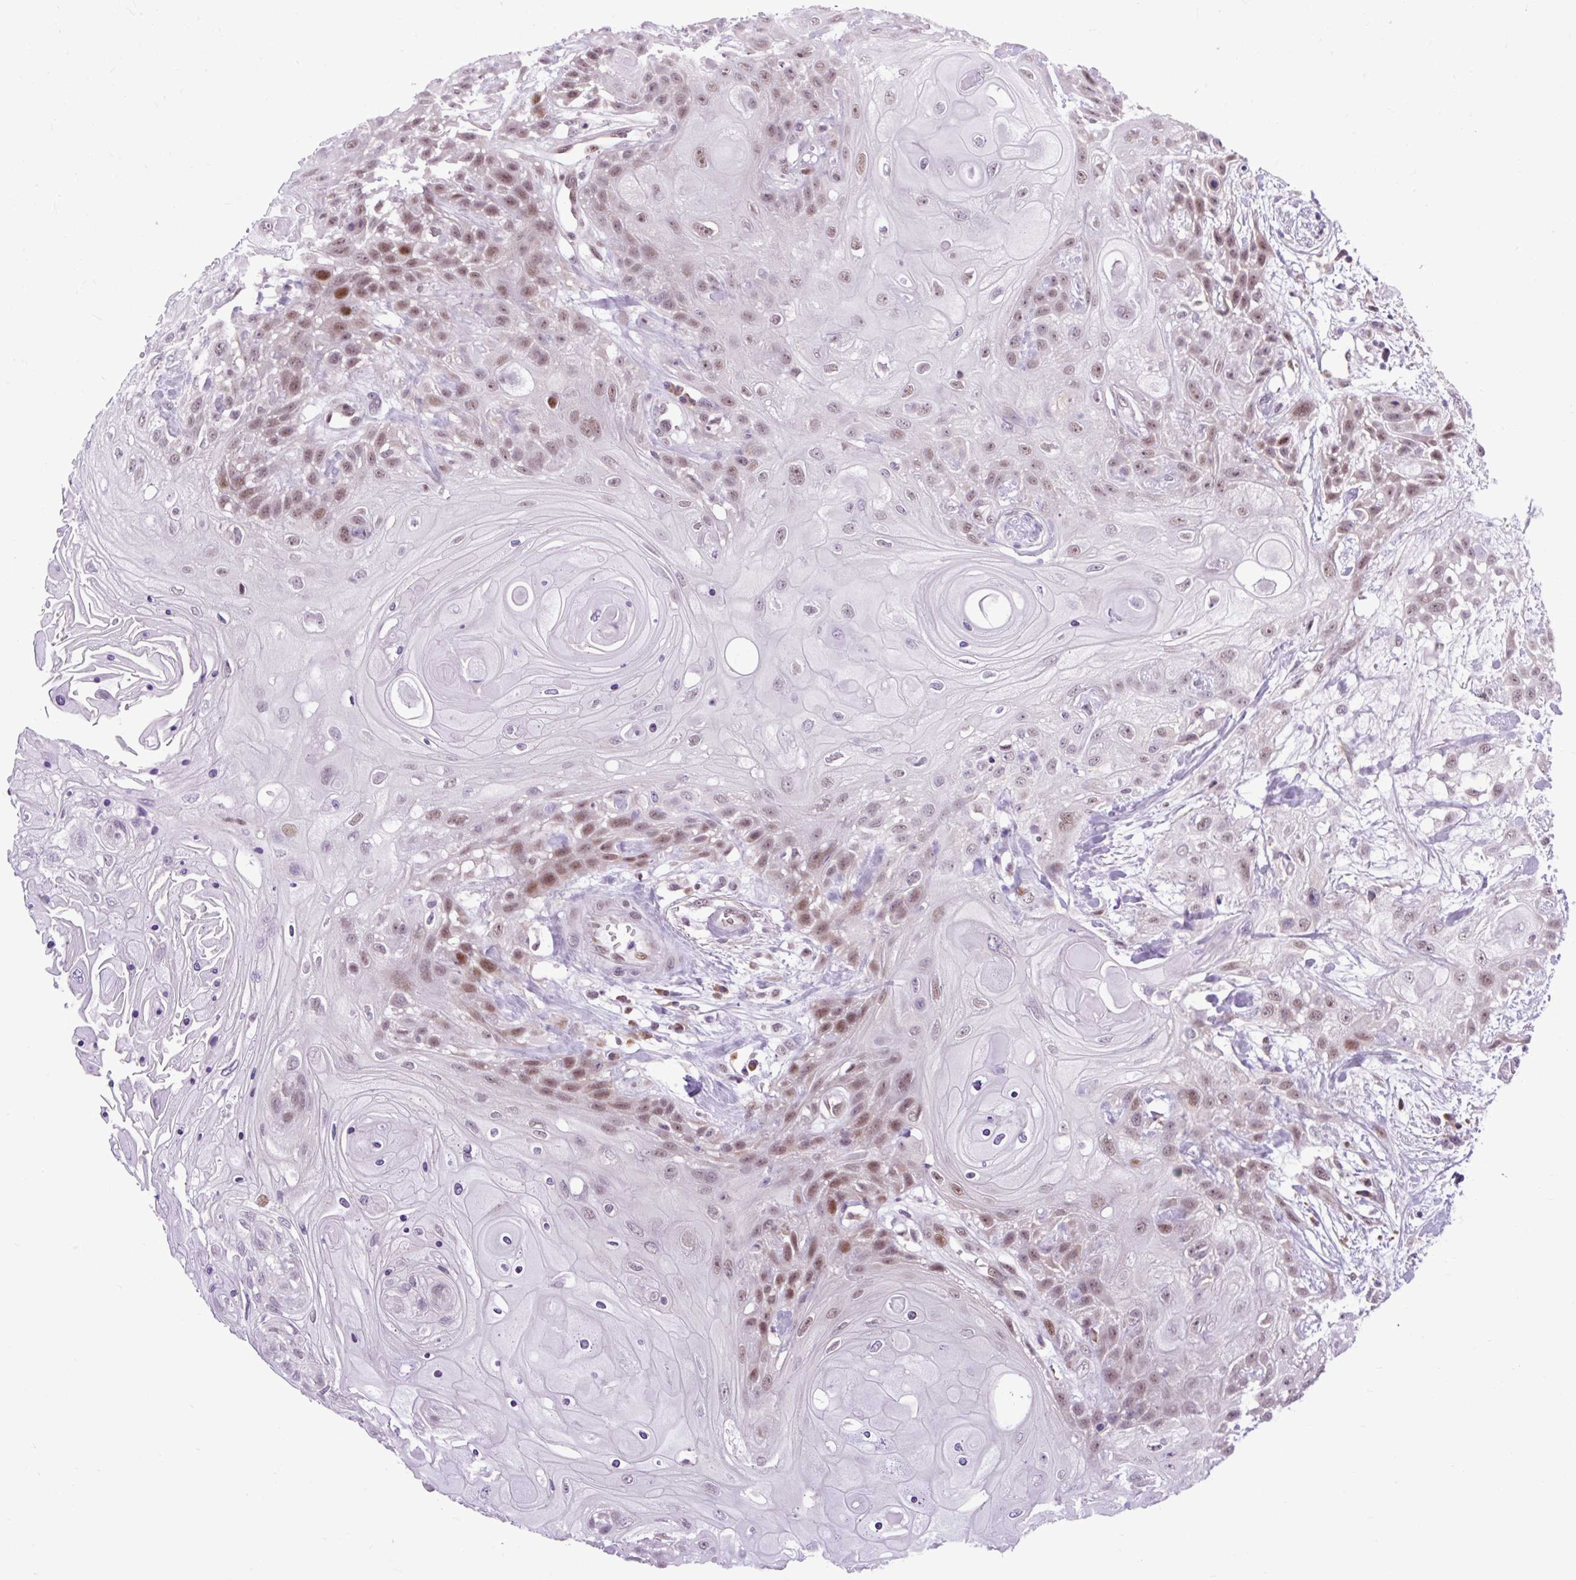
{"staining": {"intensity": "moderate", "quantity": ">75%", "location": "nuclear"}, "tissue": "head and neck cancer", "cell_type": "Tumor cells", "image_type": "cancer", "snomed": [{"axis": "morphology", "description": "Squamous cell carcinoma, NOS"}, {"axis": "topography", "description": "Head-Neck"}], "caption": "Immunohistochemical staining of head and neck cancer (squamous cell carcinoma) shows moderate nuclear protein positivity in approximately >75% of tumor cells. (brown staining indicates protein expression, while blue staining denotes nuclei).", "gene": "CLK2", "patient": {"sex": "female", "age": 43}}